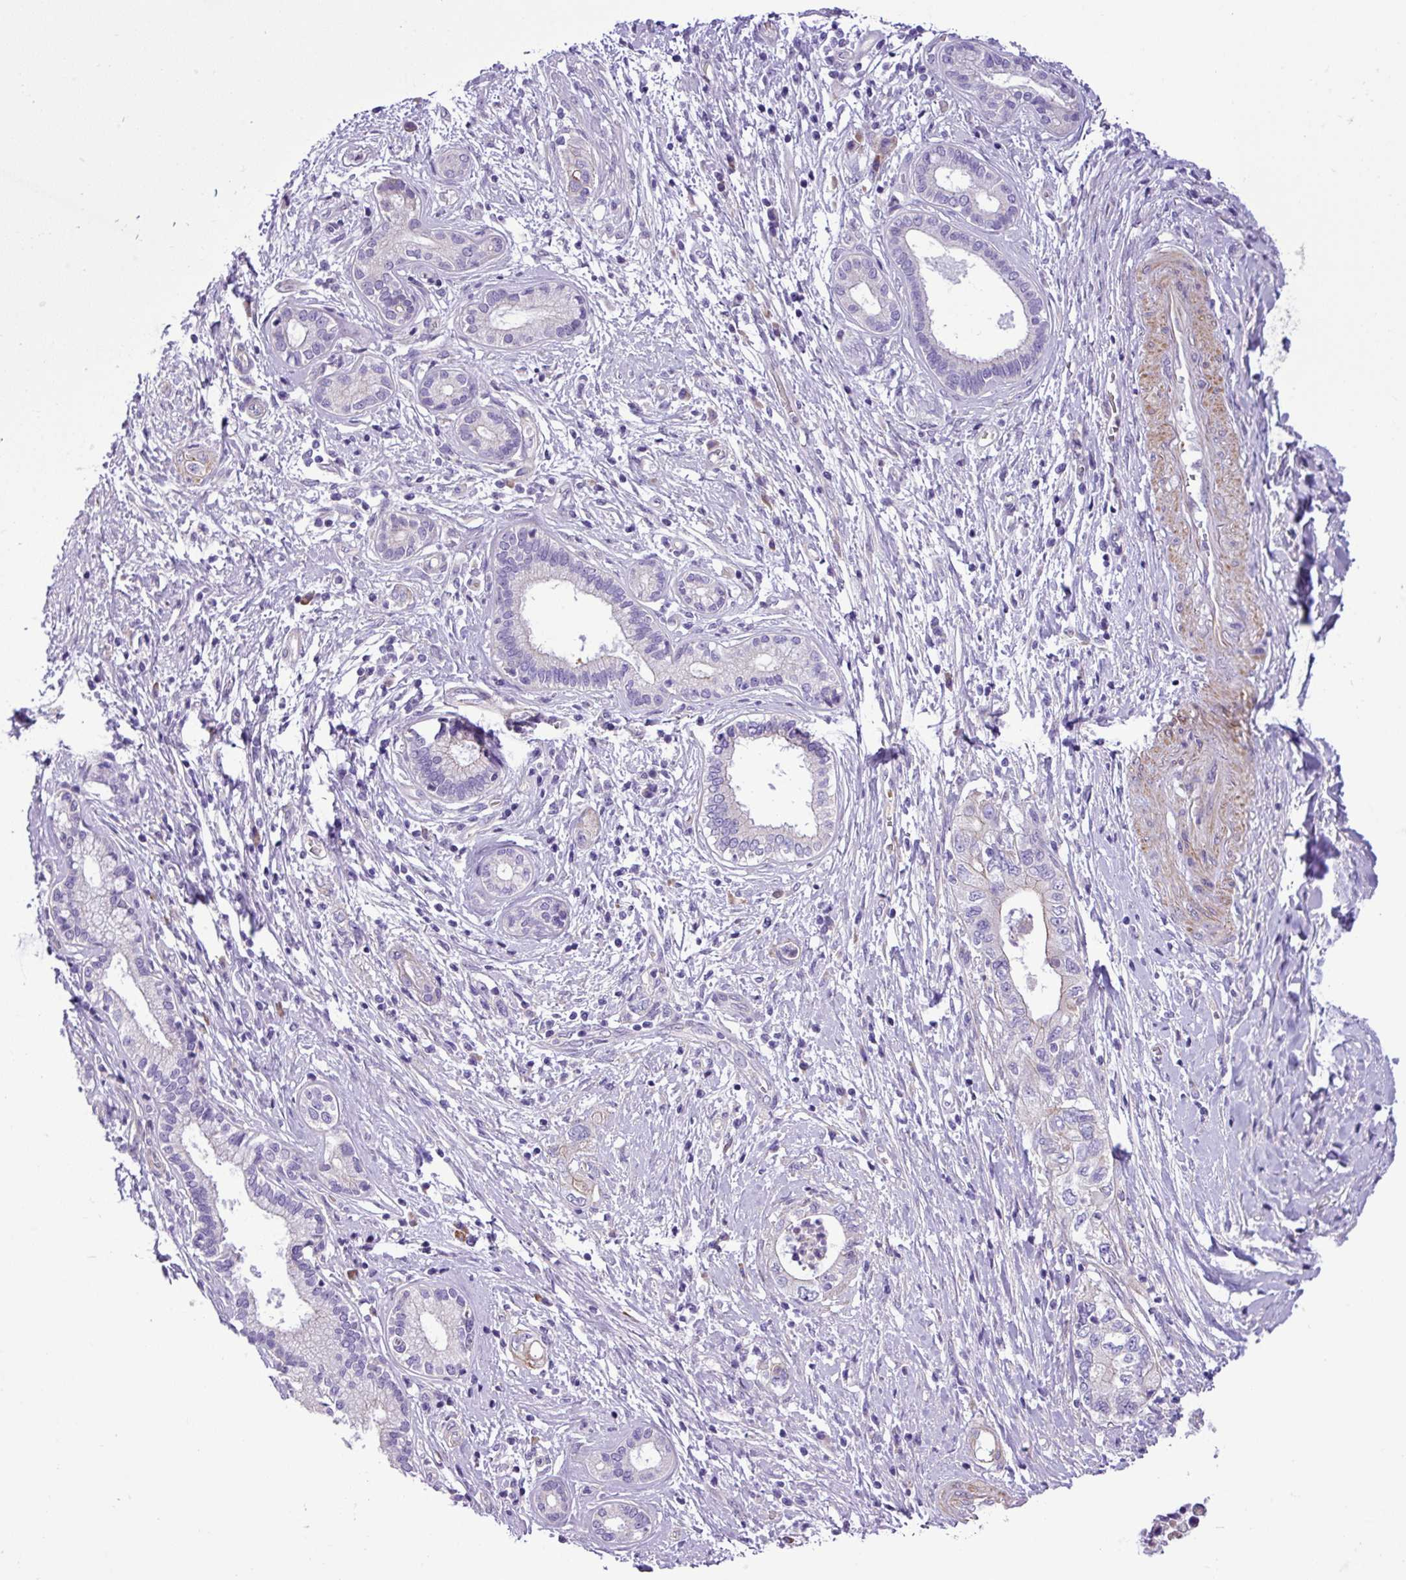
{"staining": {"intensity": "negative", "quantity": "none", "location": "none"}, "tissue": "pancreatic cancer", "cell_type": "Tumor cells", "image_type": "cancer", "snomed": [{"axis": "morphology", "description": "Adenocarcinoma, NOS"}, {"axis": "topography", "description": "Pancreas"}], "caption": "The IHC micrograph has no significant expression in tumor cells of pancreatic cancer (adenocarcinoma) tissue.", "gene": "C11orf91", "patient": {"sex": "female", "age": 73}}